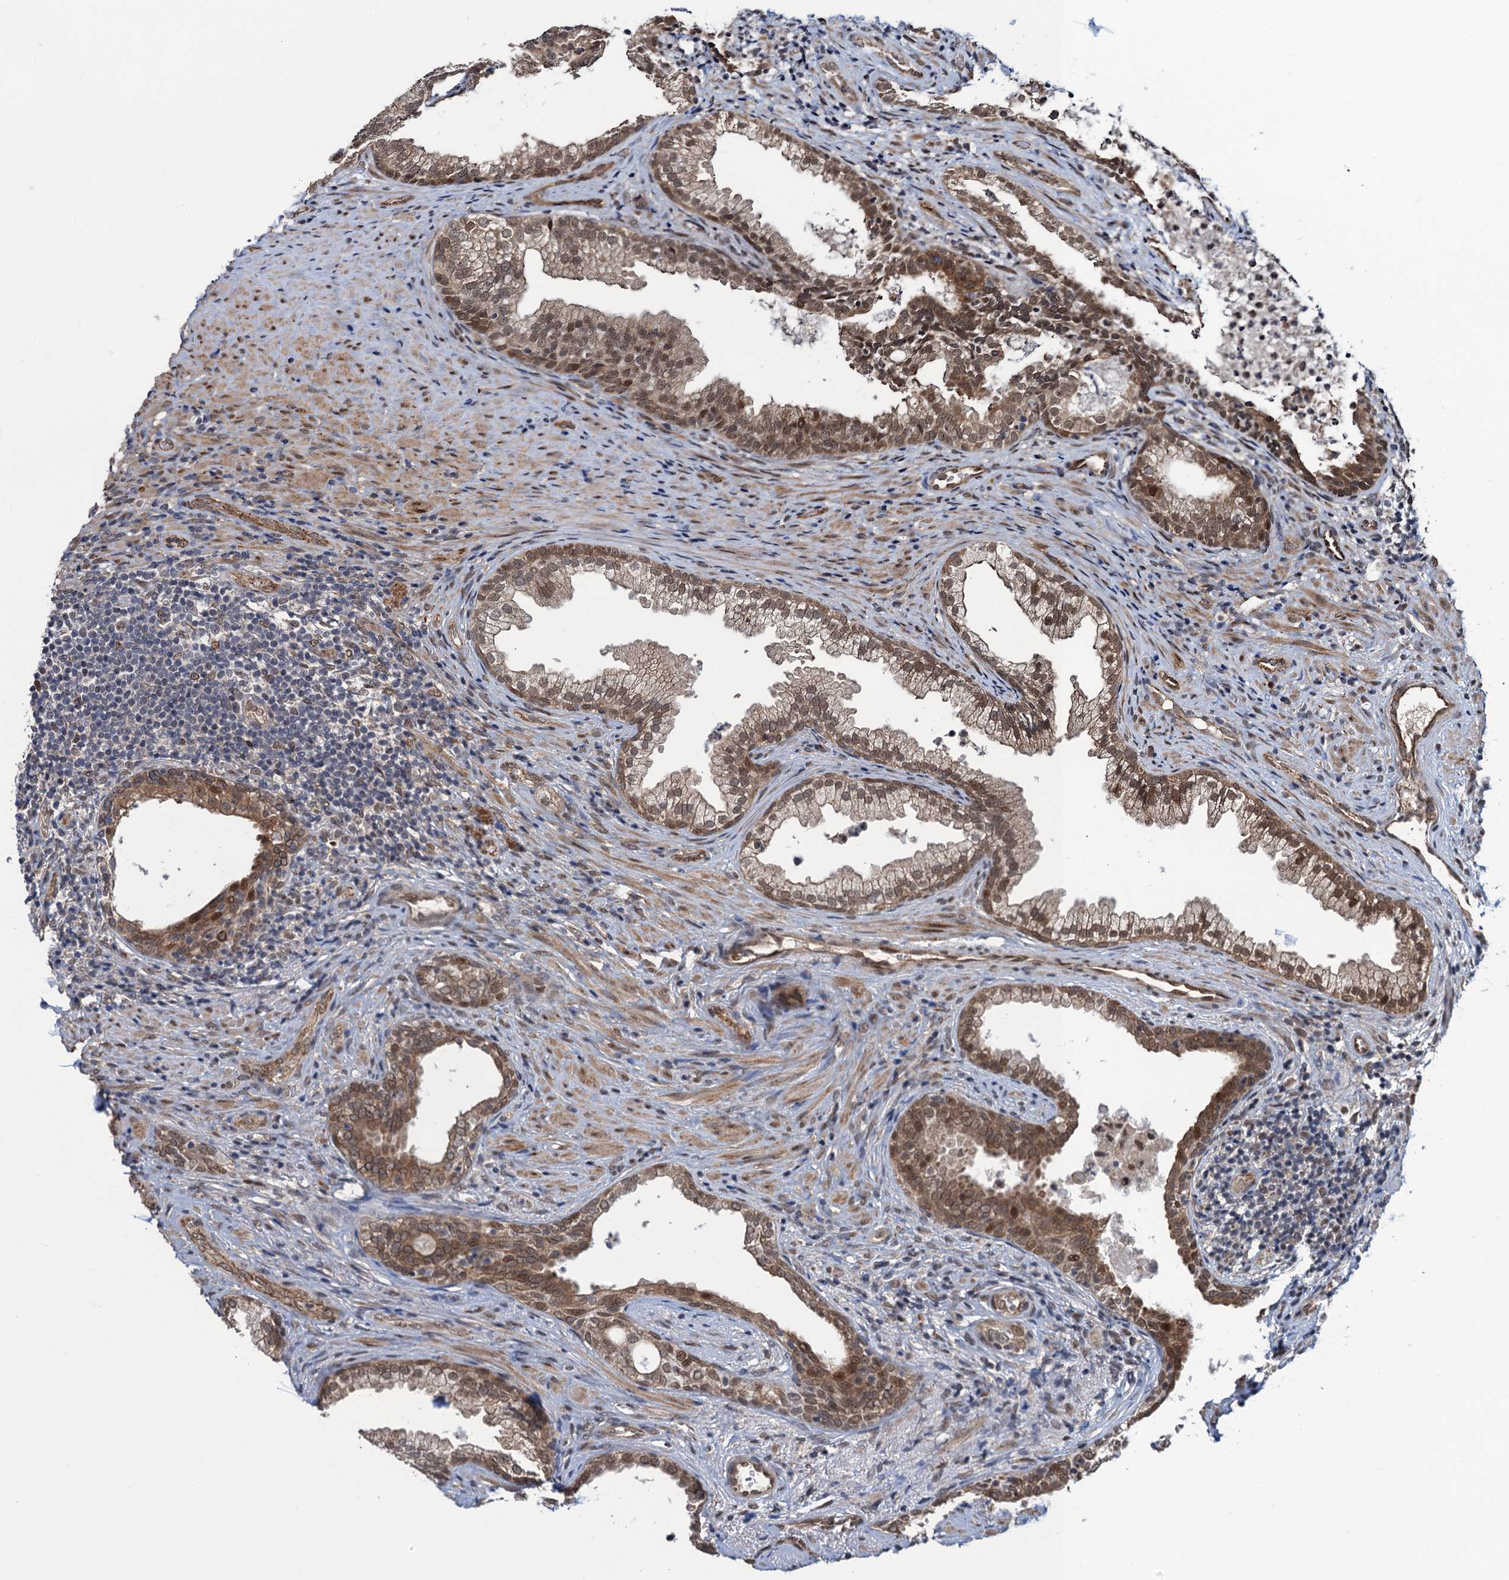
{"staining": {"intensity": "strong", "quantity": "25%-75%", "location": "cytoplasmic/membranous,nuclear"}, "tissue": "prostate", "cell_type": "Glandular cells", "image_type": "normal", "snomed": [{"axis": "morphology", "description": "Normal tissue, NOS"}, {"axis": "topography", "description": "Prostate"}], "caption": "High-magnification brightfield microscopy of unremarkable prostate stained with DAB (3,3'-diaminobenzidine) (brown) and counterstained with hematoxylin (blue). glandular cells exhibit strong cytoplasmic/membranous,nuclear positivity is present in approximately25%-75% of cells. (Stains: DAB (3,3'-diaminobenzidine) in brown, nuclei in blue, Microscopy: brightfield microscopy at high magnification).", "gene": "EVX2", "patient": {"sex": "male", "age": 76}}